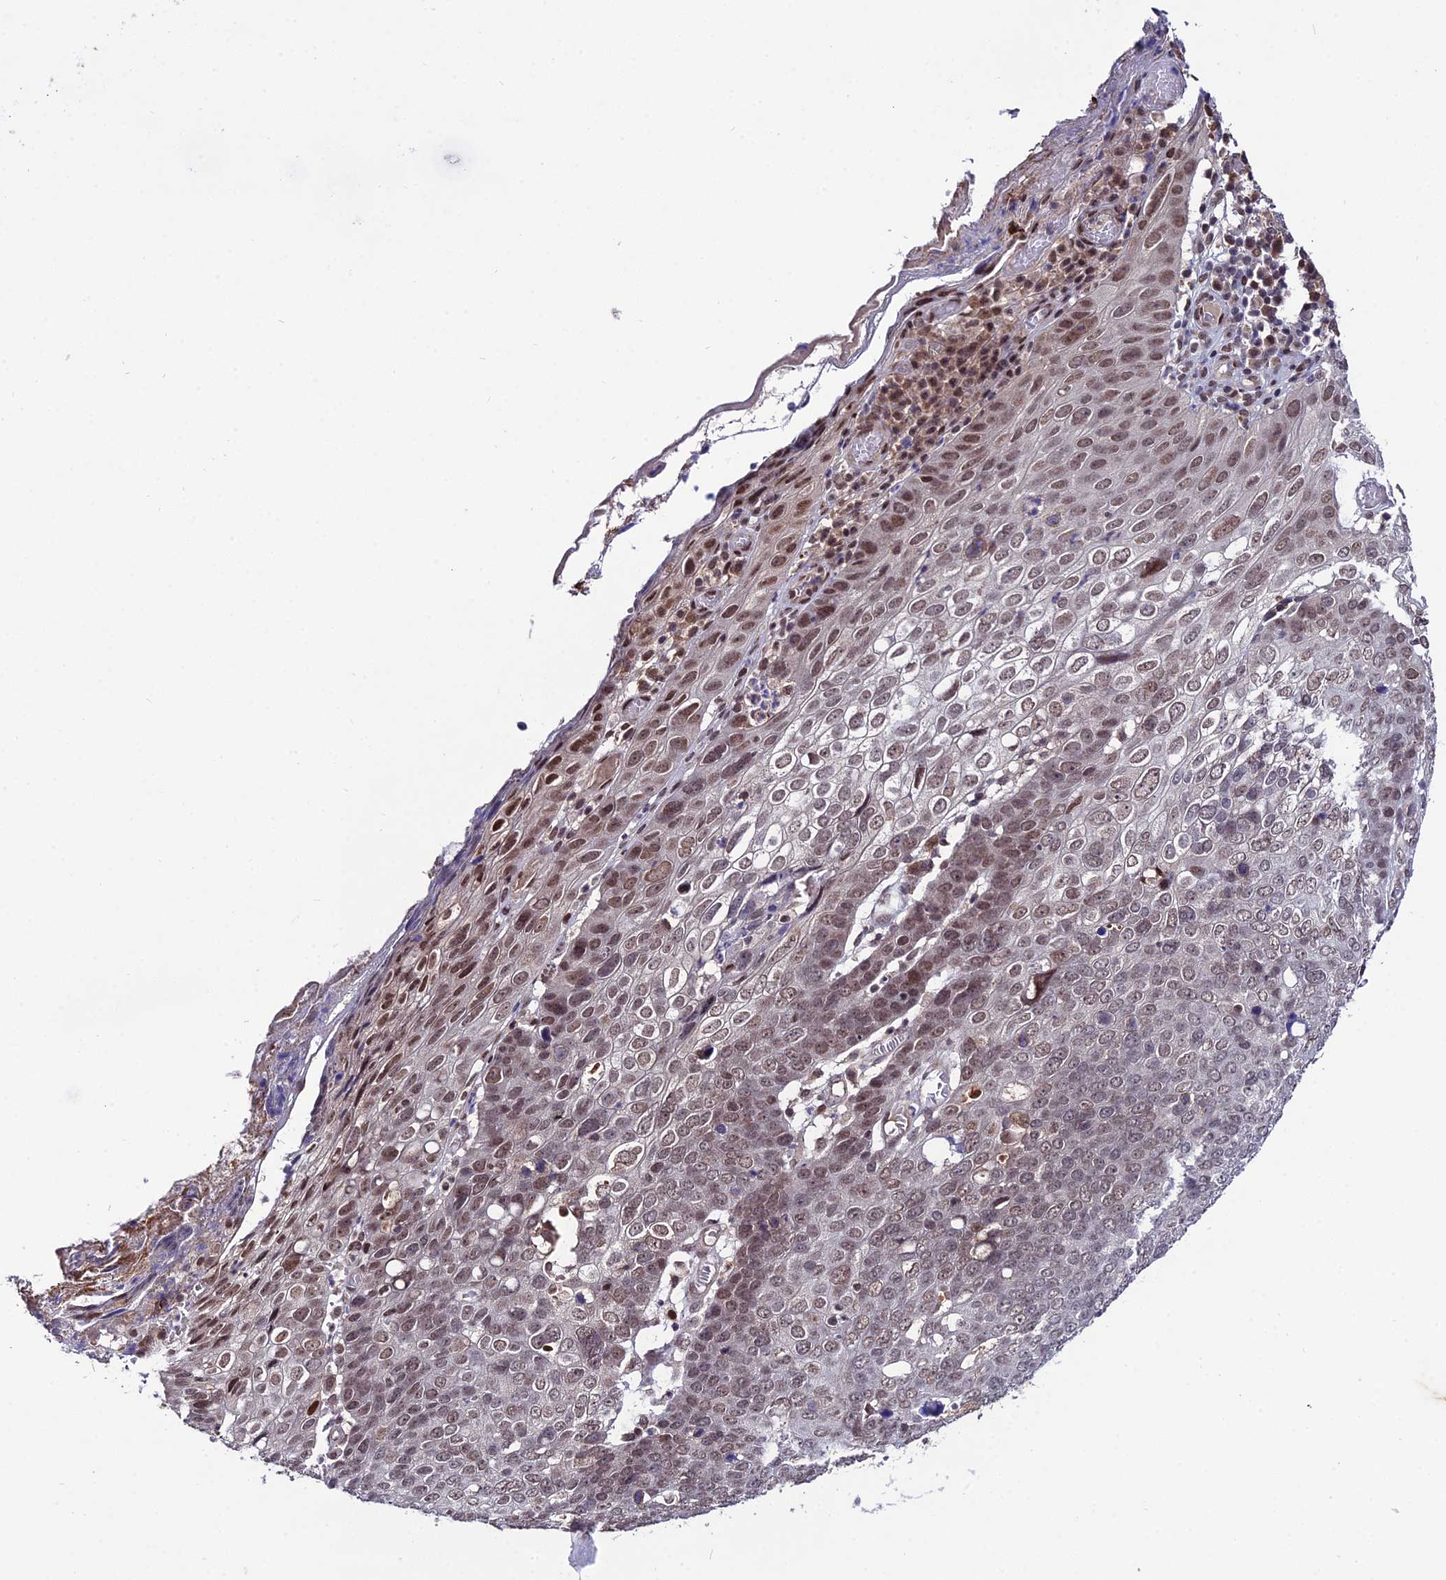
{"staining": {"intensity": "moderate", "quantity": ">75%", "location": "nuclear"}, "tissue": "skin cancer", "cell_type": "Tumor cells", "image_type": "cancer", "snomed": [{"axis": "morphology", "description": "Squamous cell carcinoma, NOS"}, {"axis": "topography", "description": "Skin"}], "caption": "Skin cancer was stained to show a protein in brown. There is medium levels of moderate nuclear expression in about >75% of tumor cells. (Brightfield microscopy of DAB IHC at high magnification).", "gene": "SYT15", "patient": {"sex": "male", "age": 71}}